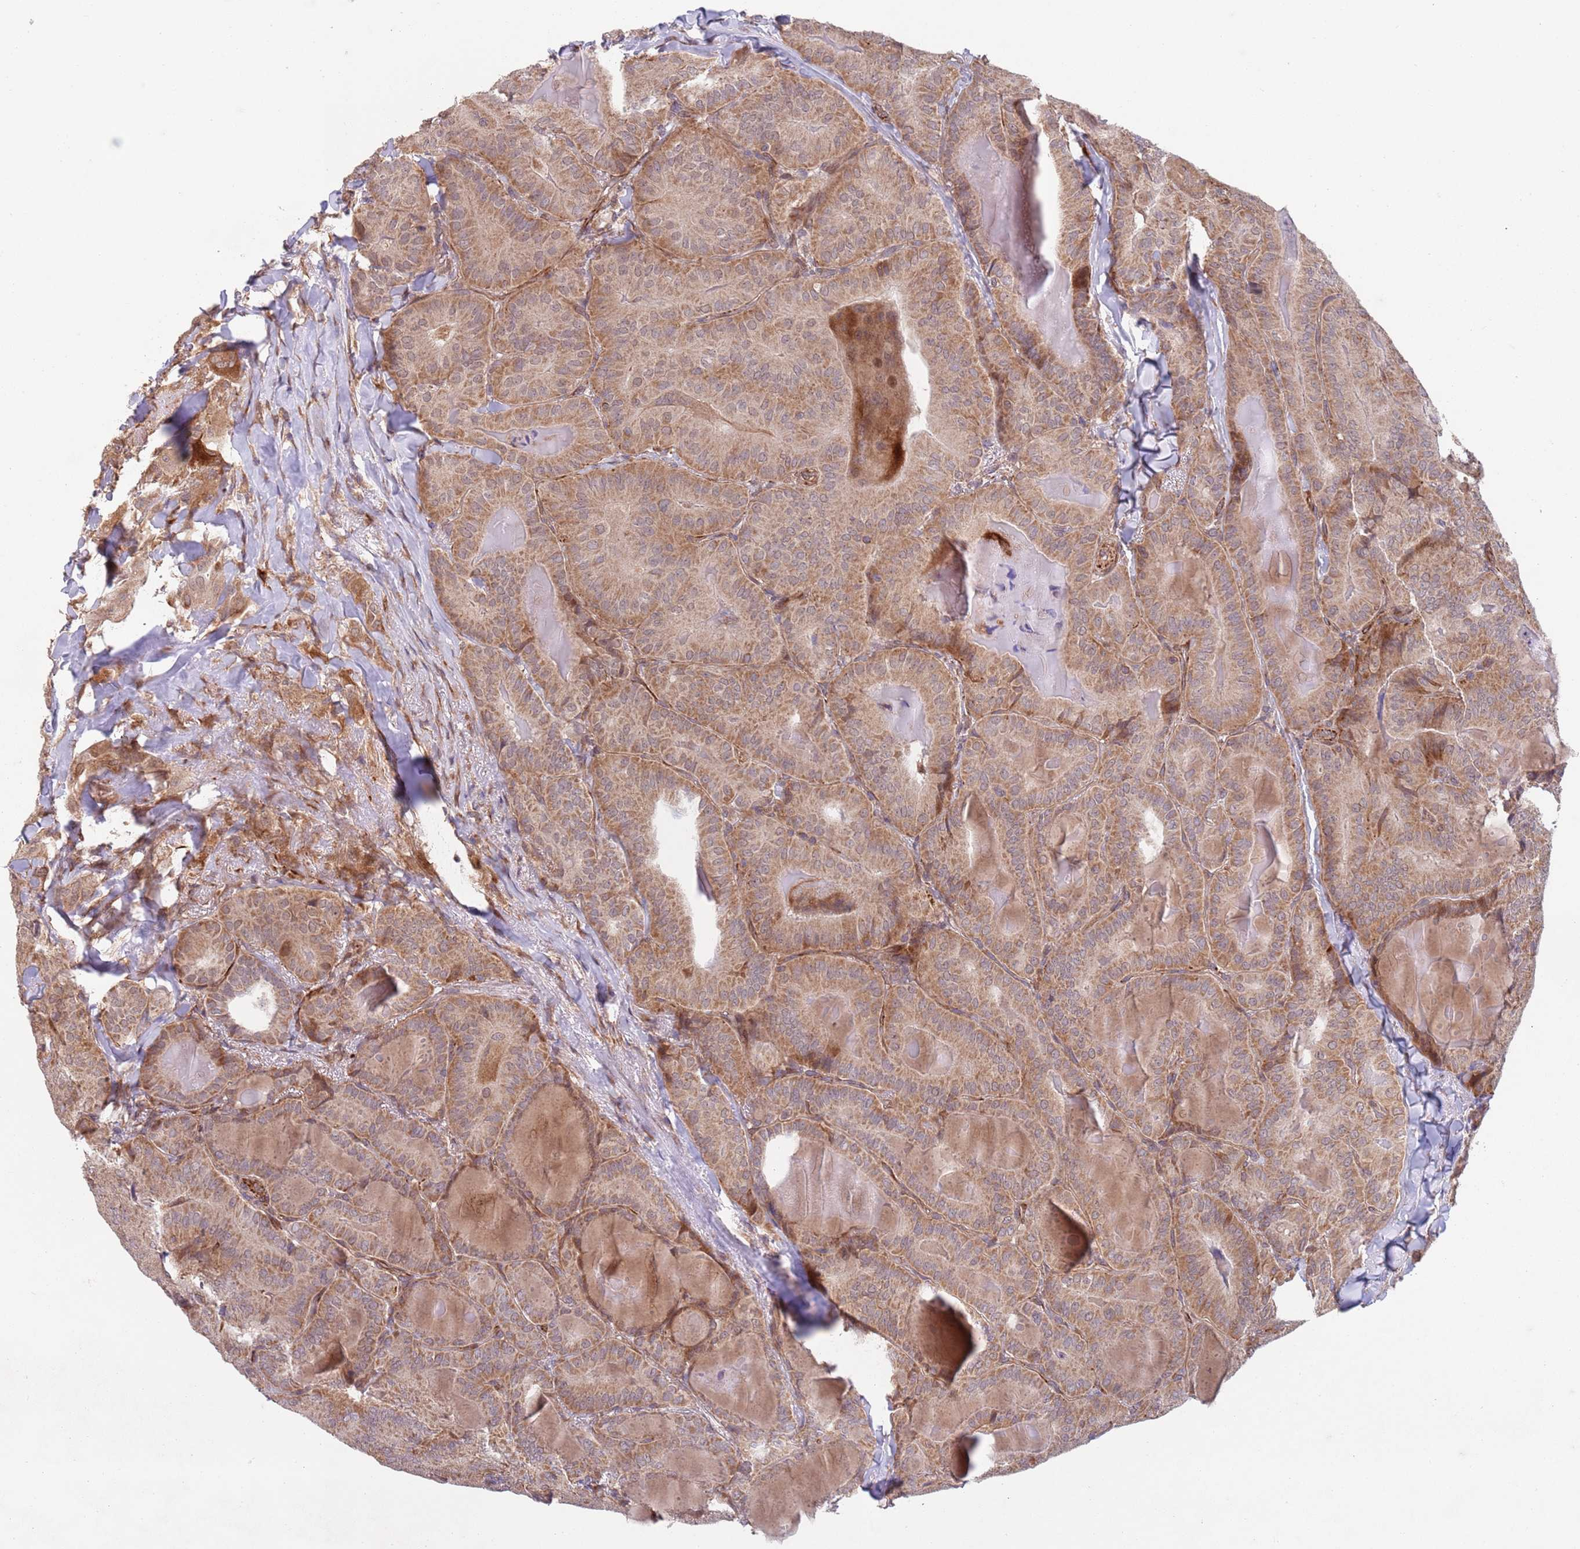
{"staining": {"intensity": "moderate", "quantity": ">75%", "location": "cytoplasmic/membranous,nuclear"}, "tissue": "thyroid cancer", "cell_type": "Tumor cells", "image_type": "cancer", "snomed": [{"axis": "morphology", "description": "Papillary adenocarcinoma, NOS"}, {"axis": "topography", "description": "Thyroid gland"}], "caption": "A high-resolution photomicrograph shows IHC staining of thyroid cancer, which demonstrates moderate cytoplasmic/membranous and nuclear expression in approximately >75% of tumor cells.", "gene": "CHD9", "patient": {"sex": "female", "age": 68}}